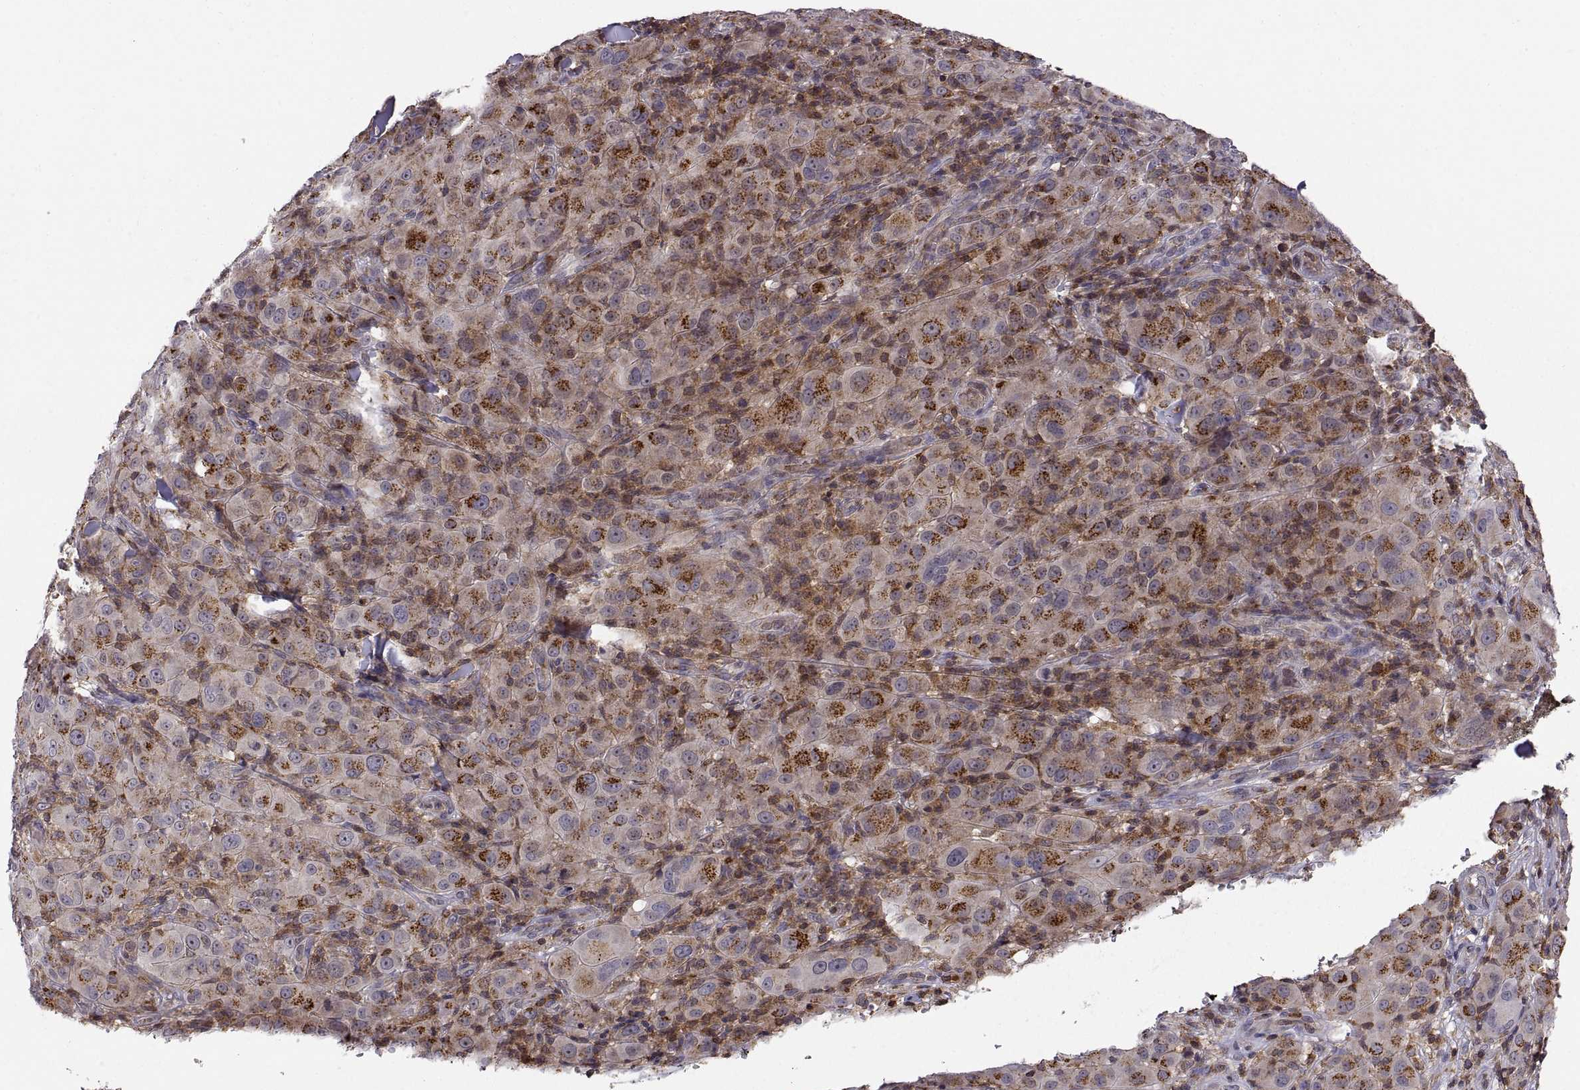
{"staining": {"intensity": "strong", "quantity": ">75%", "location": "cytoplasmic/membranous"}, "tissue": "melanoma", "cell_type": "Tumor cells", "image_type": "cancer", "snomed": [{"axis": "morphology", "description": "Malignant melanoma, NOS"}, {"axis": "topography", "description": "Skin"}], "caption": "Human malignant melanoma stained for a protein (brown) displays strong cytoplasmic/membranous positive expression in about >75% of tumor cells.", "gene": "ACAP1", "patient": {"sex": "female", "age": 87}}